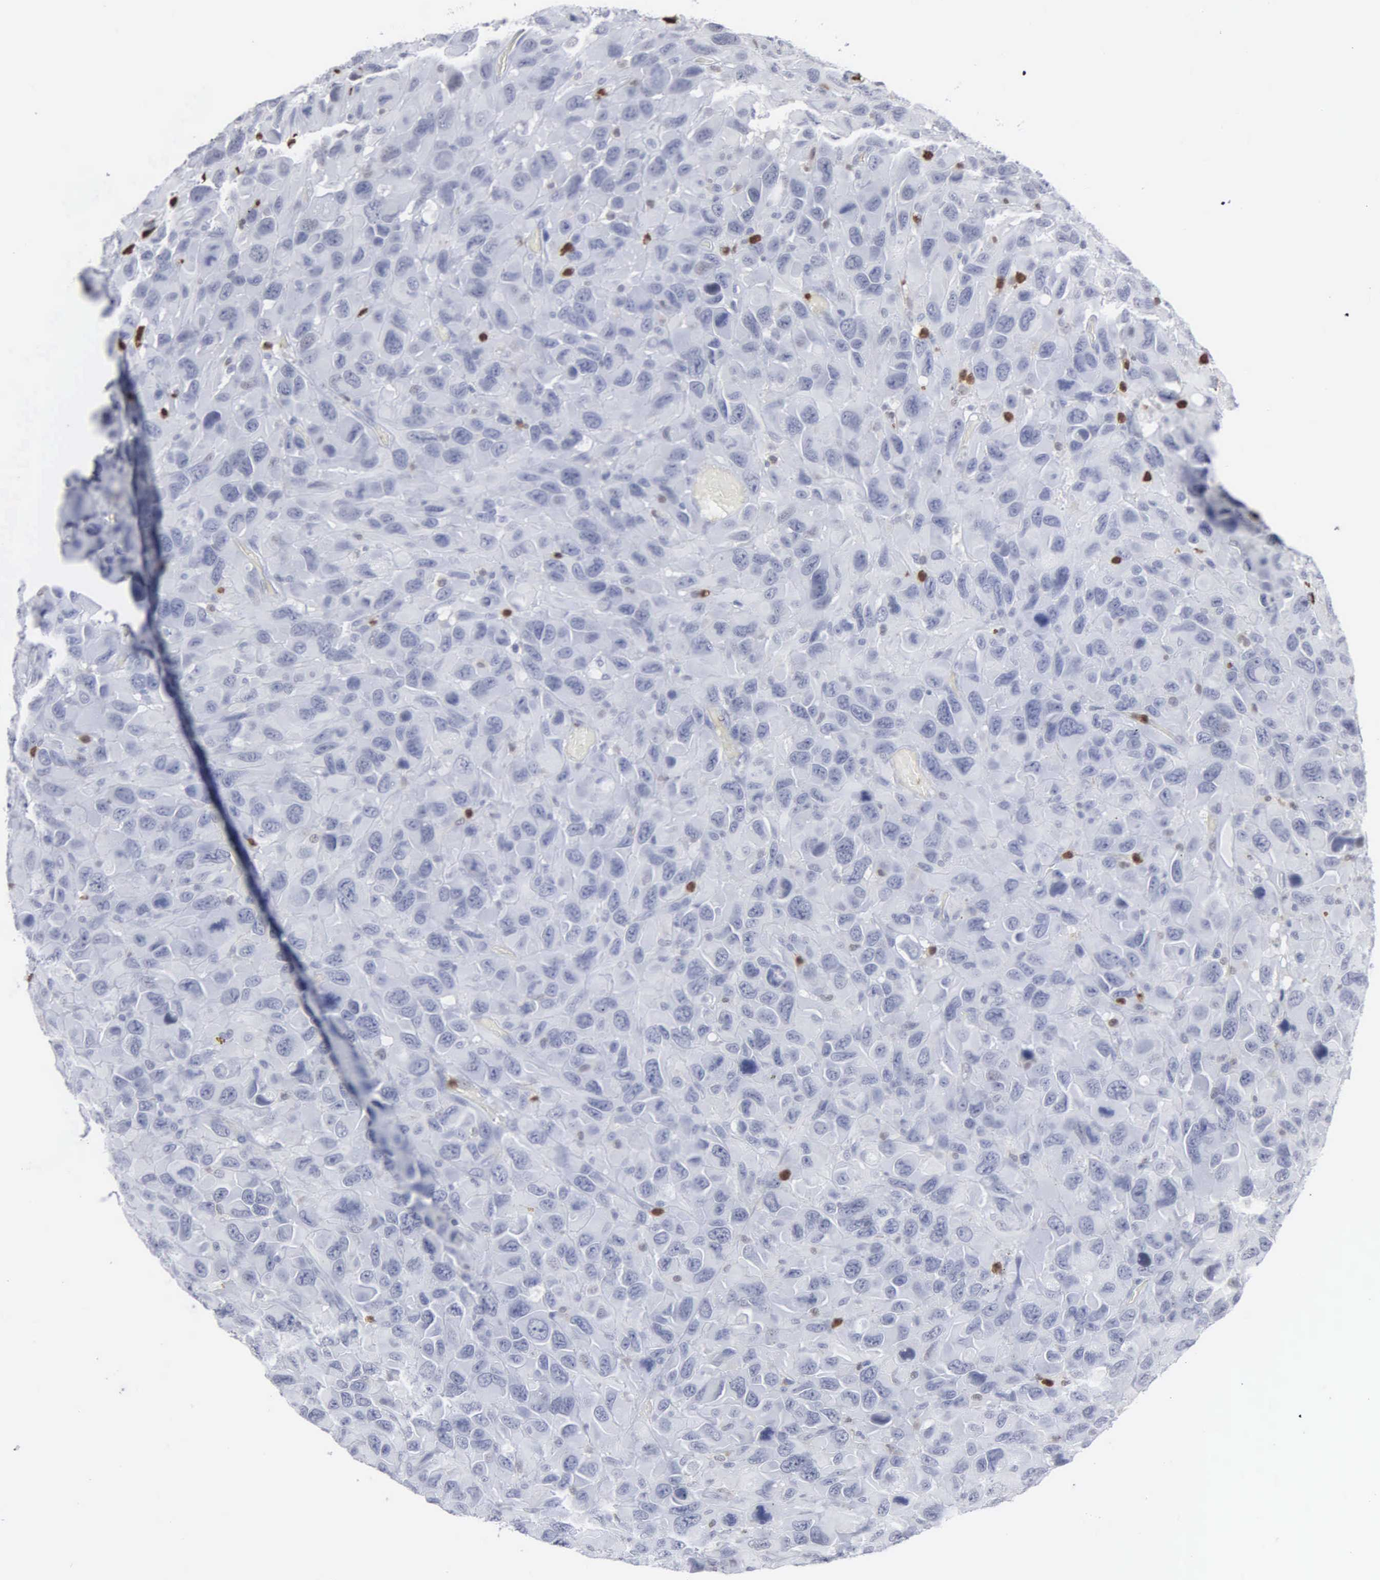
{"staining": {"intensity": "negative", "quantity": "none", "location": "none"}, "tissue": "renal cancer", "cell_type": "Tumor cells", "image_type": "cancer", "snomed": [{"axis": "morphology", "description": "Adenocarcinoma, NOS"}, {"axis": "topography", "description": "Kidney"}], "caption": "DAB (3,3'-diaminobenzidine) immunohistochemical staining of adenocarcinoma (renal) displays no significant expression in tumor cells. (DAB (3,3'-diaminobenzidine) IHC visualized using brightfield microscopy, high magnification).", "gene": "SPIN3", "patient": {"sex": "male", "age": 79}}